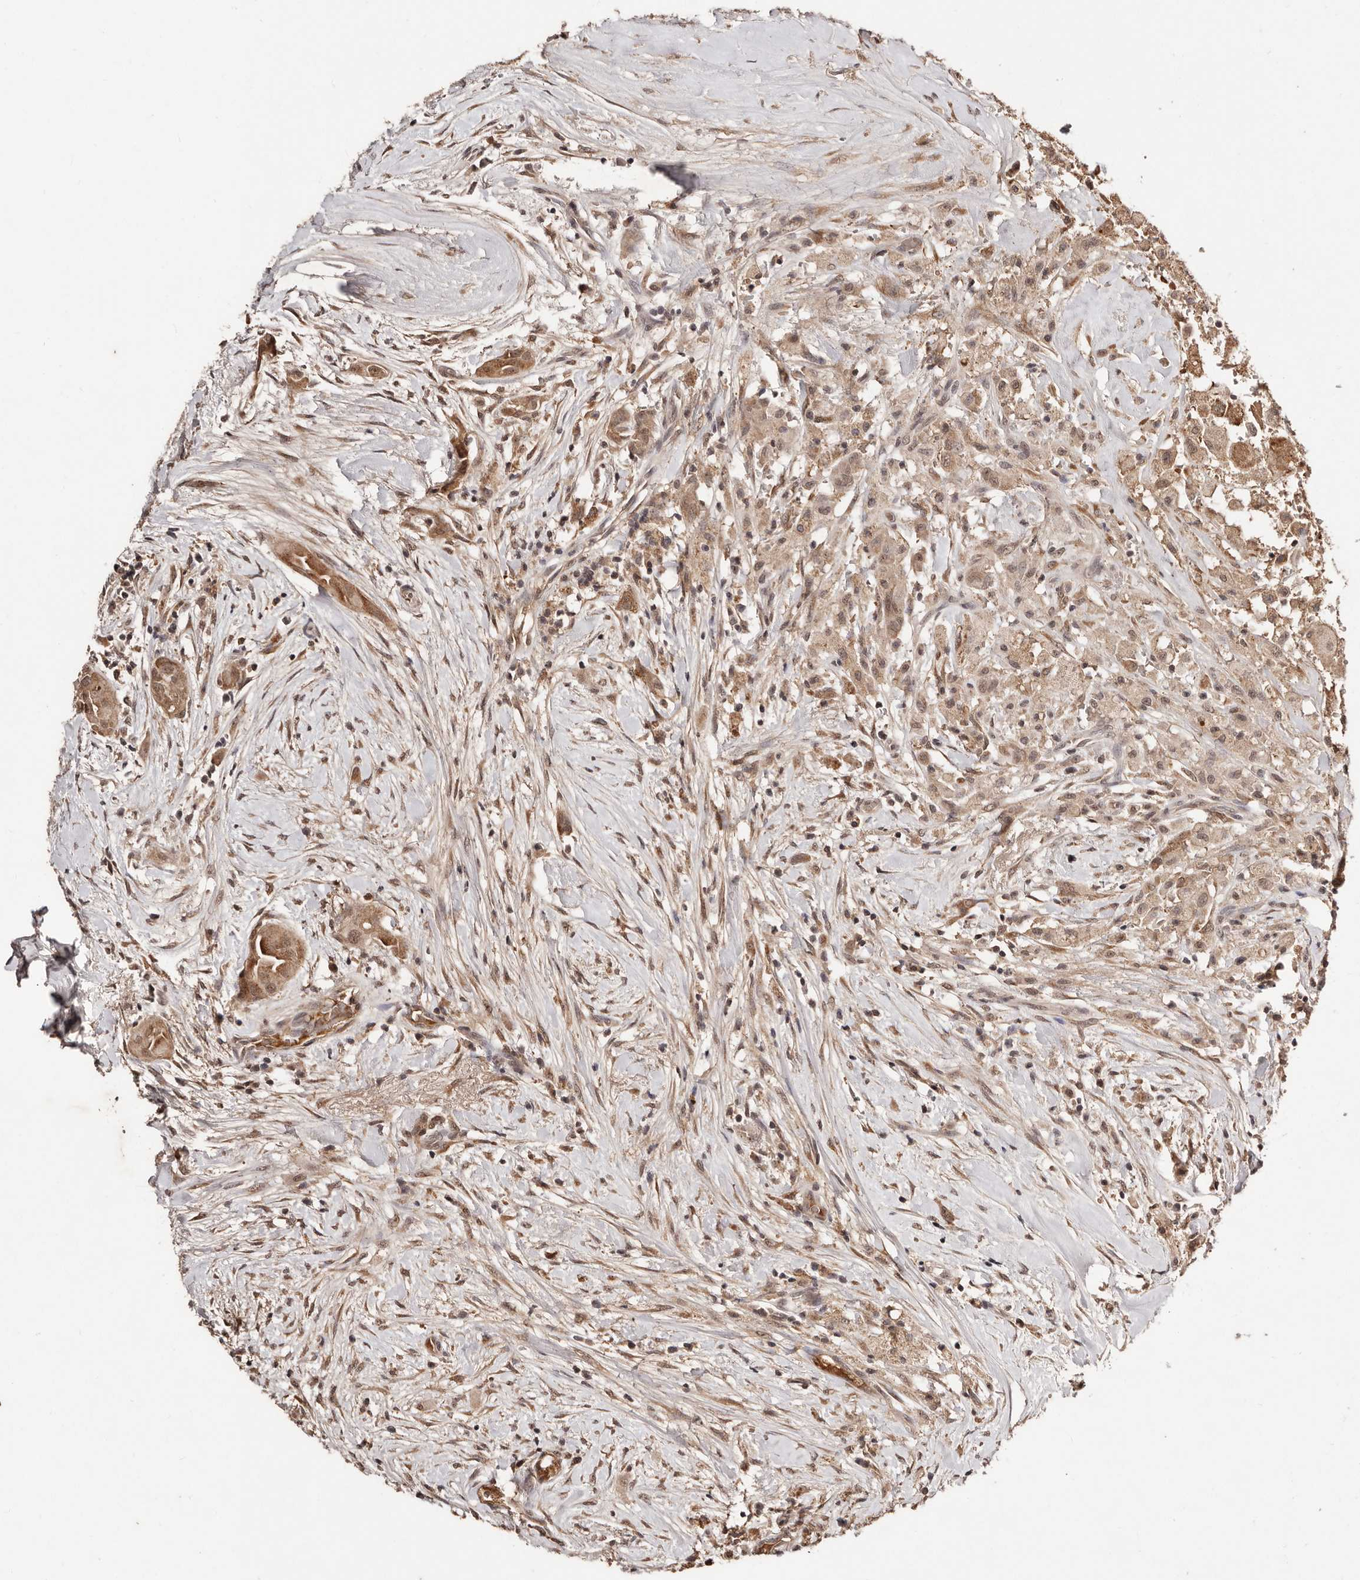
{"staining": {"intensity": "moderate", "quantity": ">75%", "location": "cytoplasmic/membranous,nuclear"}, "tissue": "thyroid cancer", "cell_type": "Tumor cells", "image_type": "cancer", "snomed": [{"axis": "morphology", "description": "Papillary adenocarcinoma, NOS"}, {"axis": "topography", "description": "Thyroid gland"}], "caption": "IHC (DAB) staining of human papillary adenocarcinoma (thyroid) exhibits moderate cytoplasmic/membranous and nuclear protein expression in about >75% of tumor cells.", "gene": "BICRAL", "patient": {"sex": "female", "age": 59}}